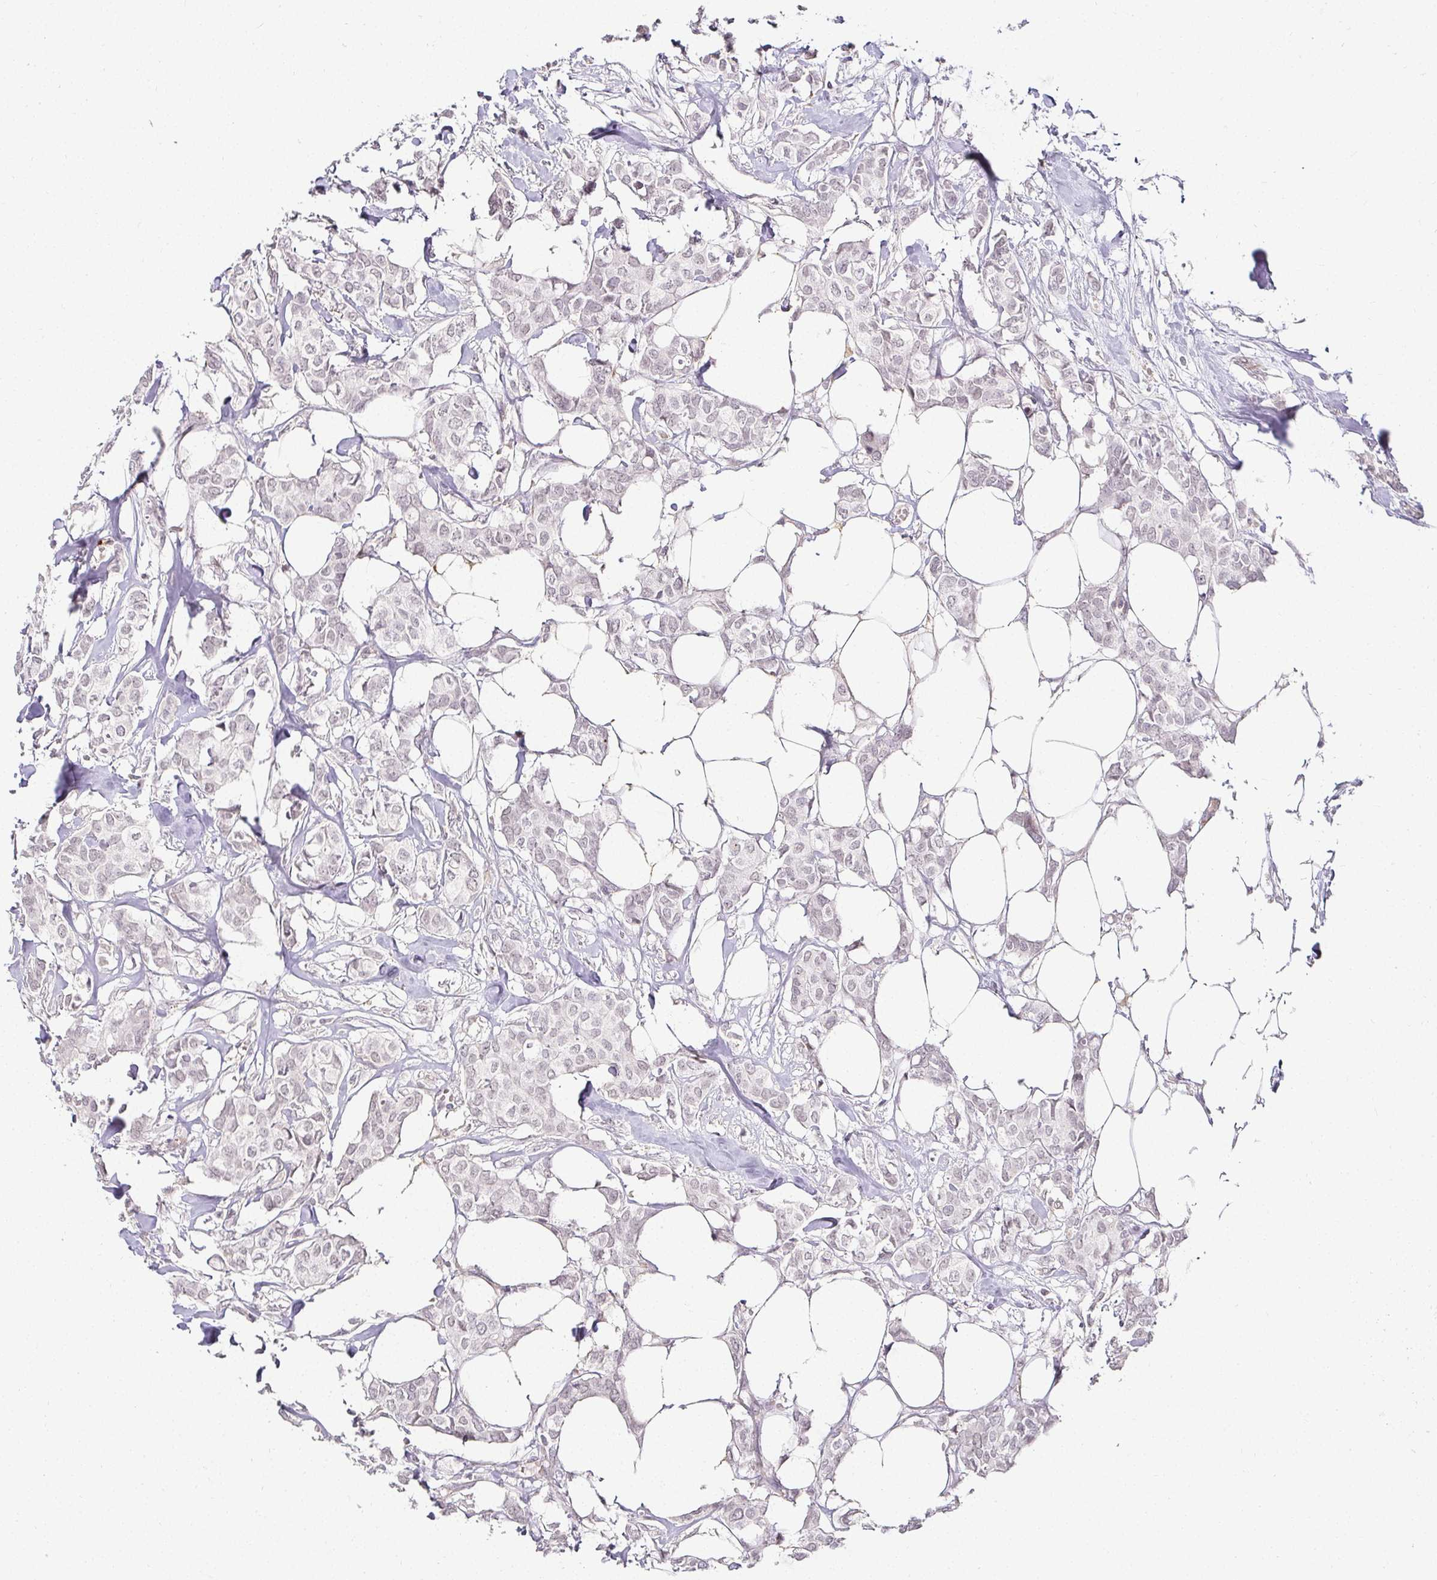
{"staining": {"intensity": "negative", "quantity": "none", "location": "none"}, "tissue": "breast cancer", "cell_type": "Tumor cells", "image_type": "cancer", "snomed": [{"axis": "morphology", "description": "Duct carcinoma"}, {"axis": "topography", "description": "Breast"}], "caption": "Human invasive ductal carcinoma (breast) stained for a protein using IHC exhibits no staining in tumor cells.", "gene": "ACAN", "patient": {"sex": "female", "age": 62}}